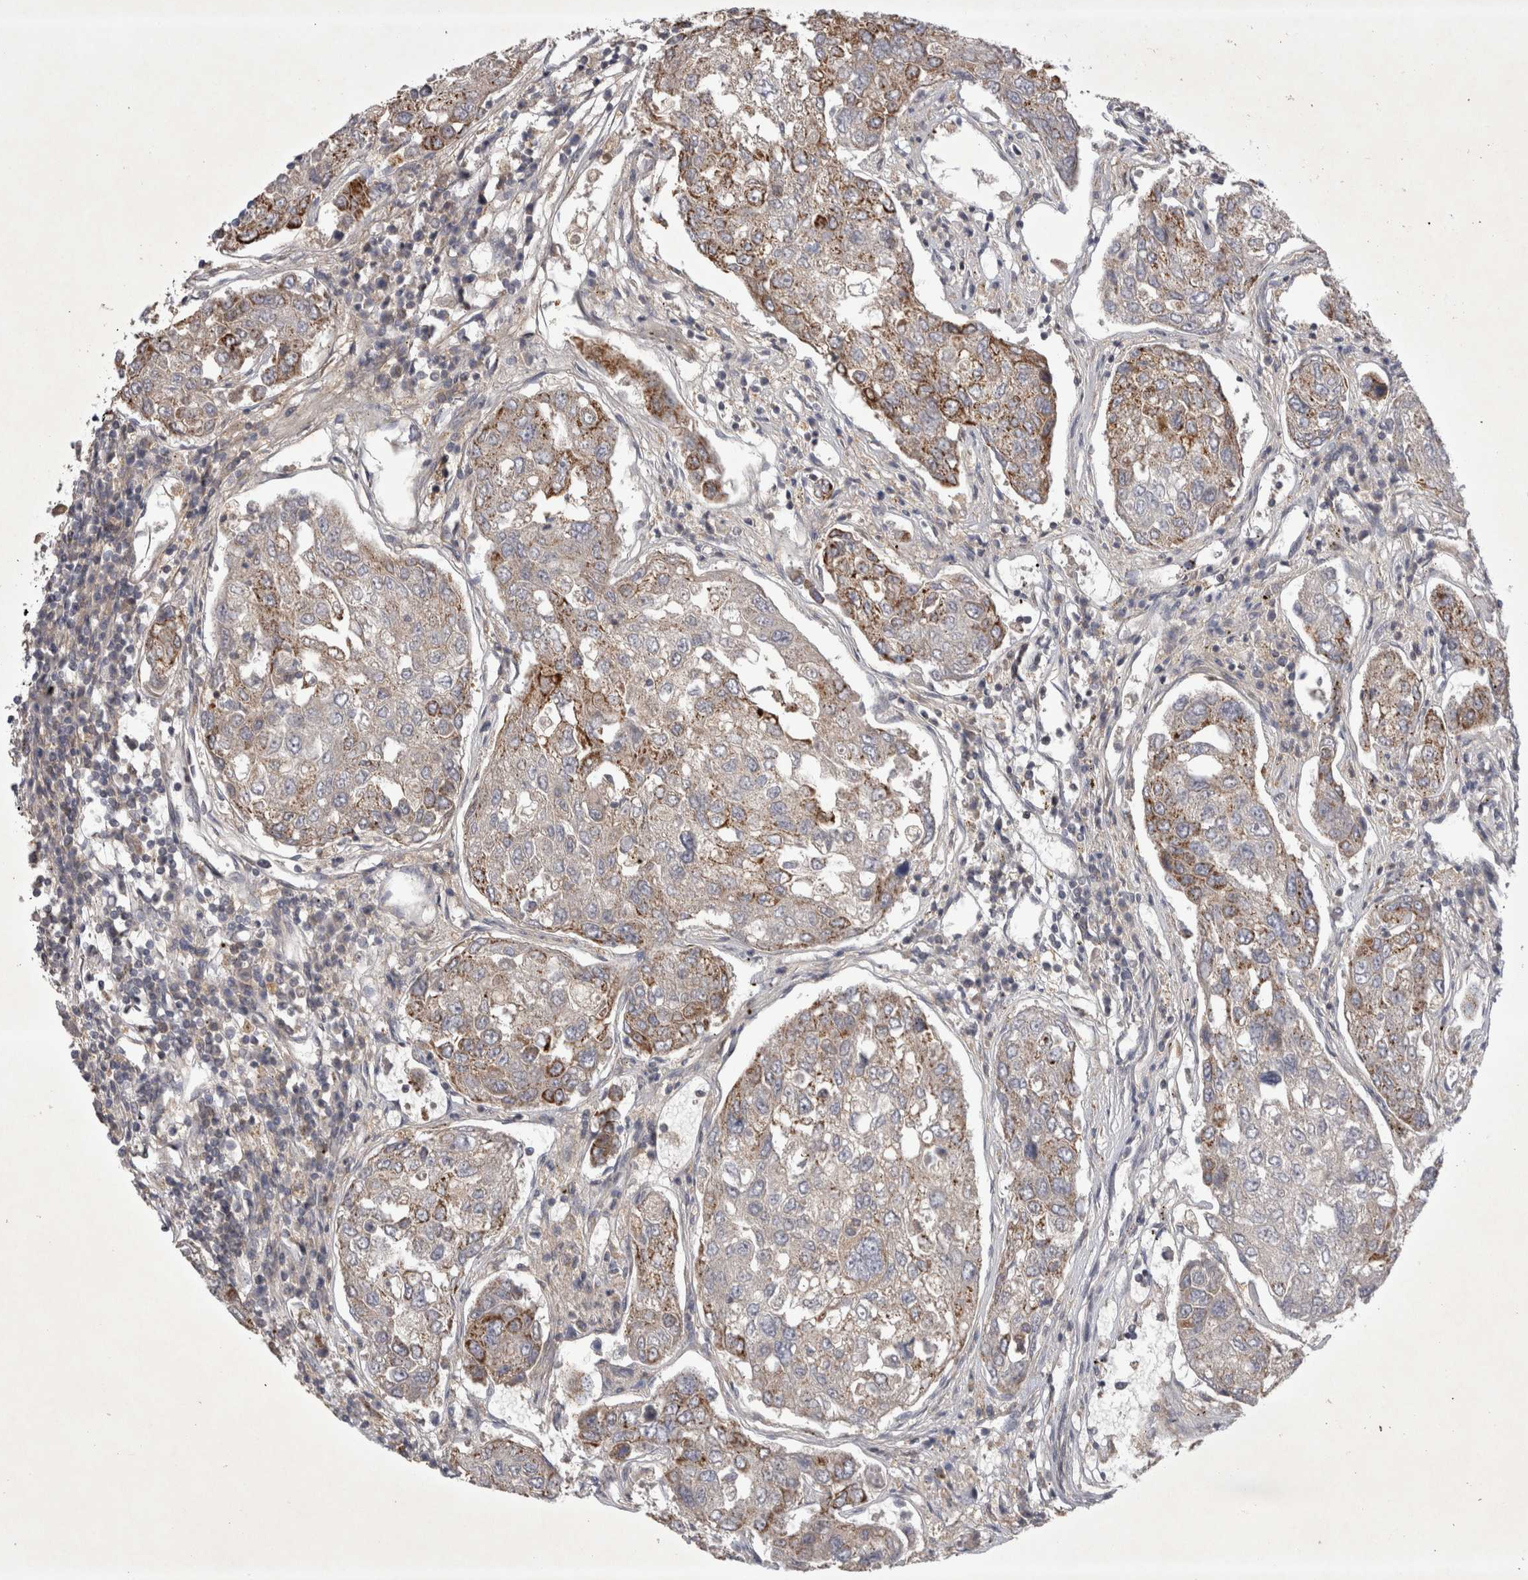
{"staining": {"intensity": "moderate", "quantity": "<25%", "location": "cytoplasmic/membranous"}, "tissue": "urothelial cancer", "cell_type": "Tumor cells", "image_type": "cancer", "snomed": [{"axis": "morphology", "description": "Urothelial carcinoma, High grade"}, {"axis": "topography", "description": "Lymph node"}, {"axis": "topography", "description": "Urinary bladder"}], "caption": "Moderate cytoplasmic/membranous protein staining is appreciated in approximately <25% of tumor cells in urothelial cancer. (DAB (3,3'-diaminobenzidine) = brown stain, brightfield microscopy at high magnification).", "gene": "SRD5A3", "patient": {"sex": "male", "age": 51}}